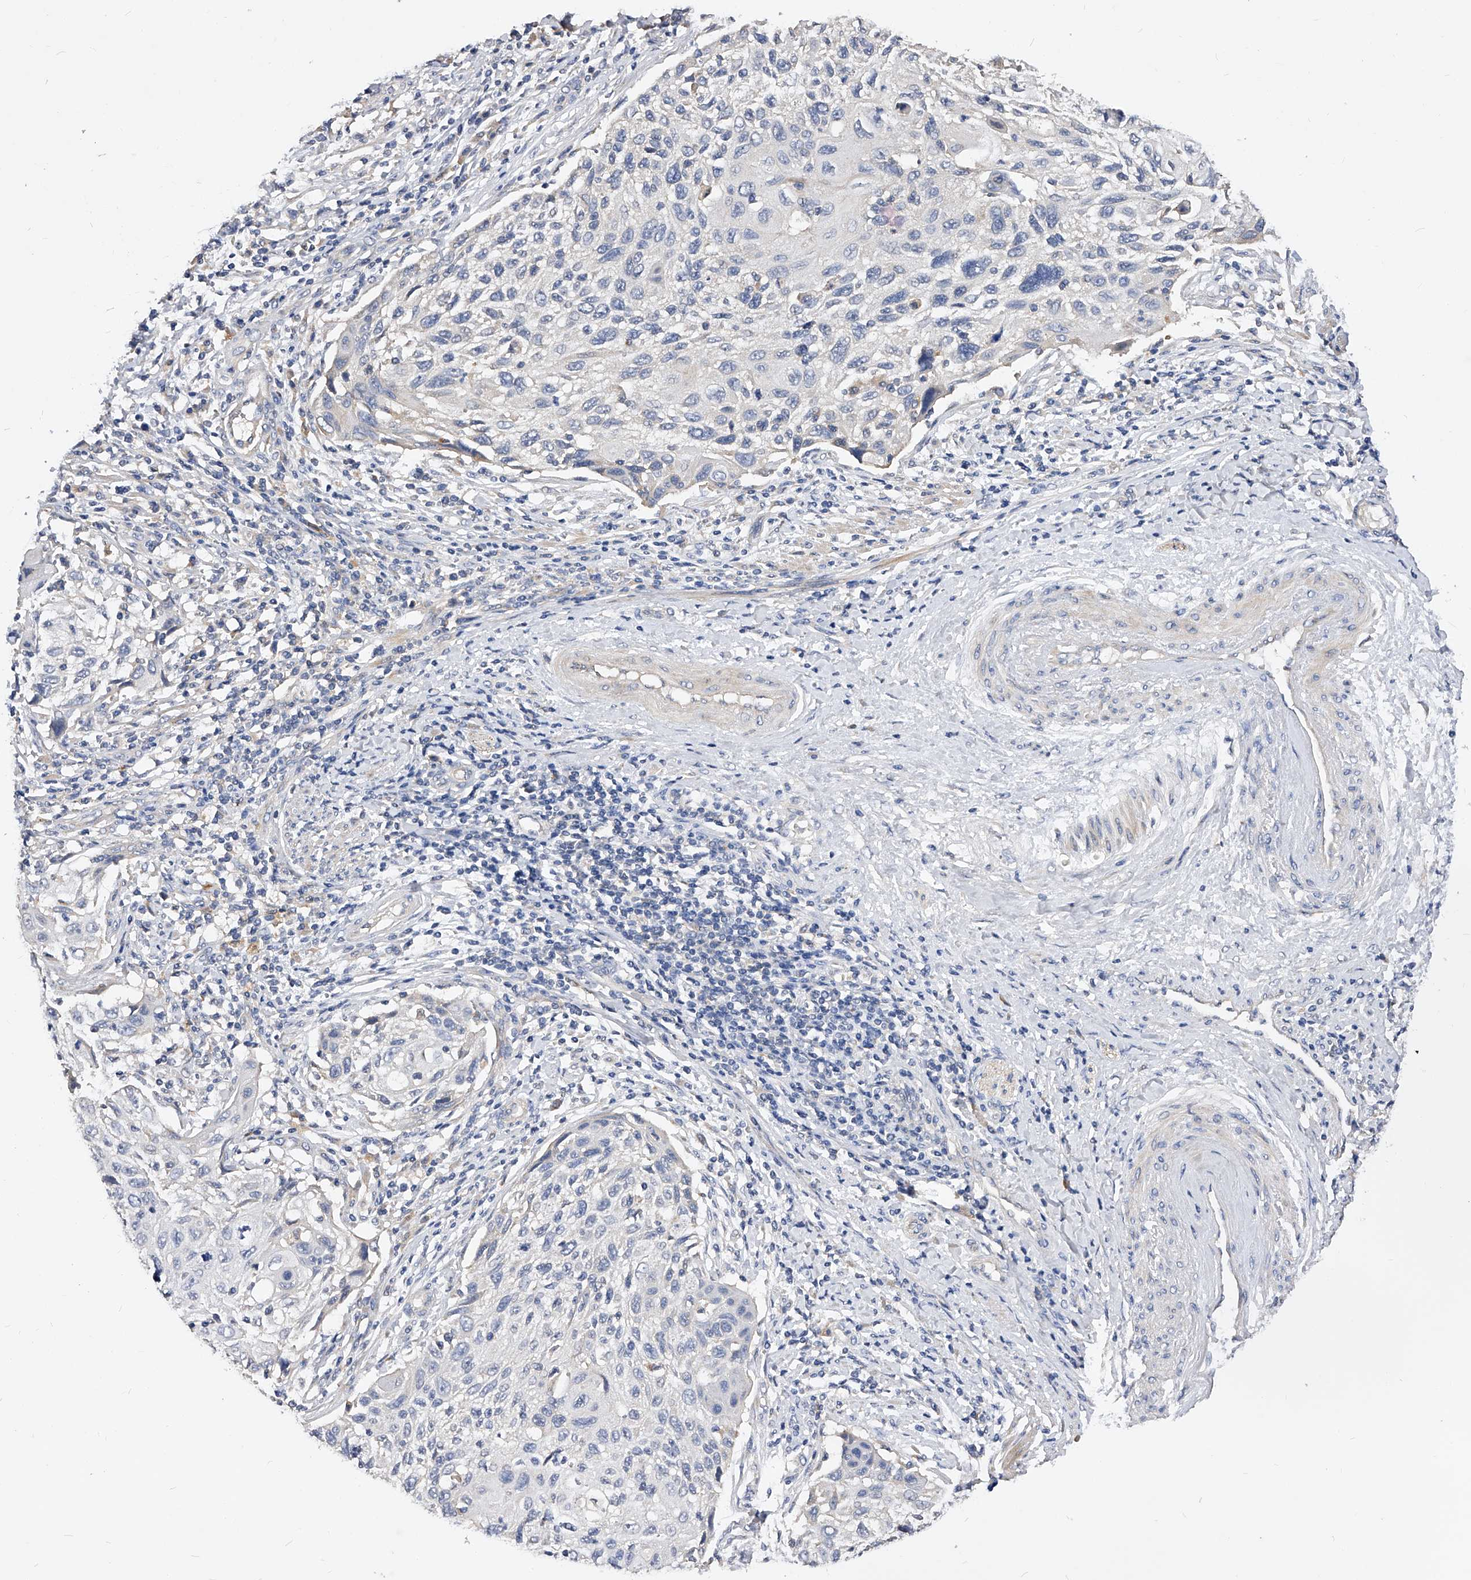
{"staining": {"intensity": "negative", "quantity": "none", "location": "none"}, "tissue": "cervical cancer", "cell_type": "Tumor cells", "image_type": "cancer", "snomed": [{"axis": "morphology", "description": "Squamous cell carcinoma, NOS"}, {"axis": "topography", "description": "Cervix"}], "caption": "Immunohistochemistry photomicrograph of neoplastic tissue: human cervical cancer (squamous cell carcinoma) stained with DAB (3,3'-diaminobenzidine) reveals no significant protein expression in tumor cells.", "gene": "ARL4C", "patient": {"sex": "female", "age": 70}}